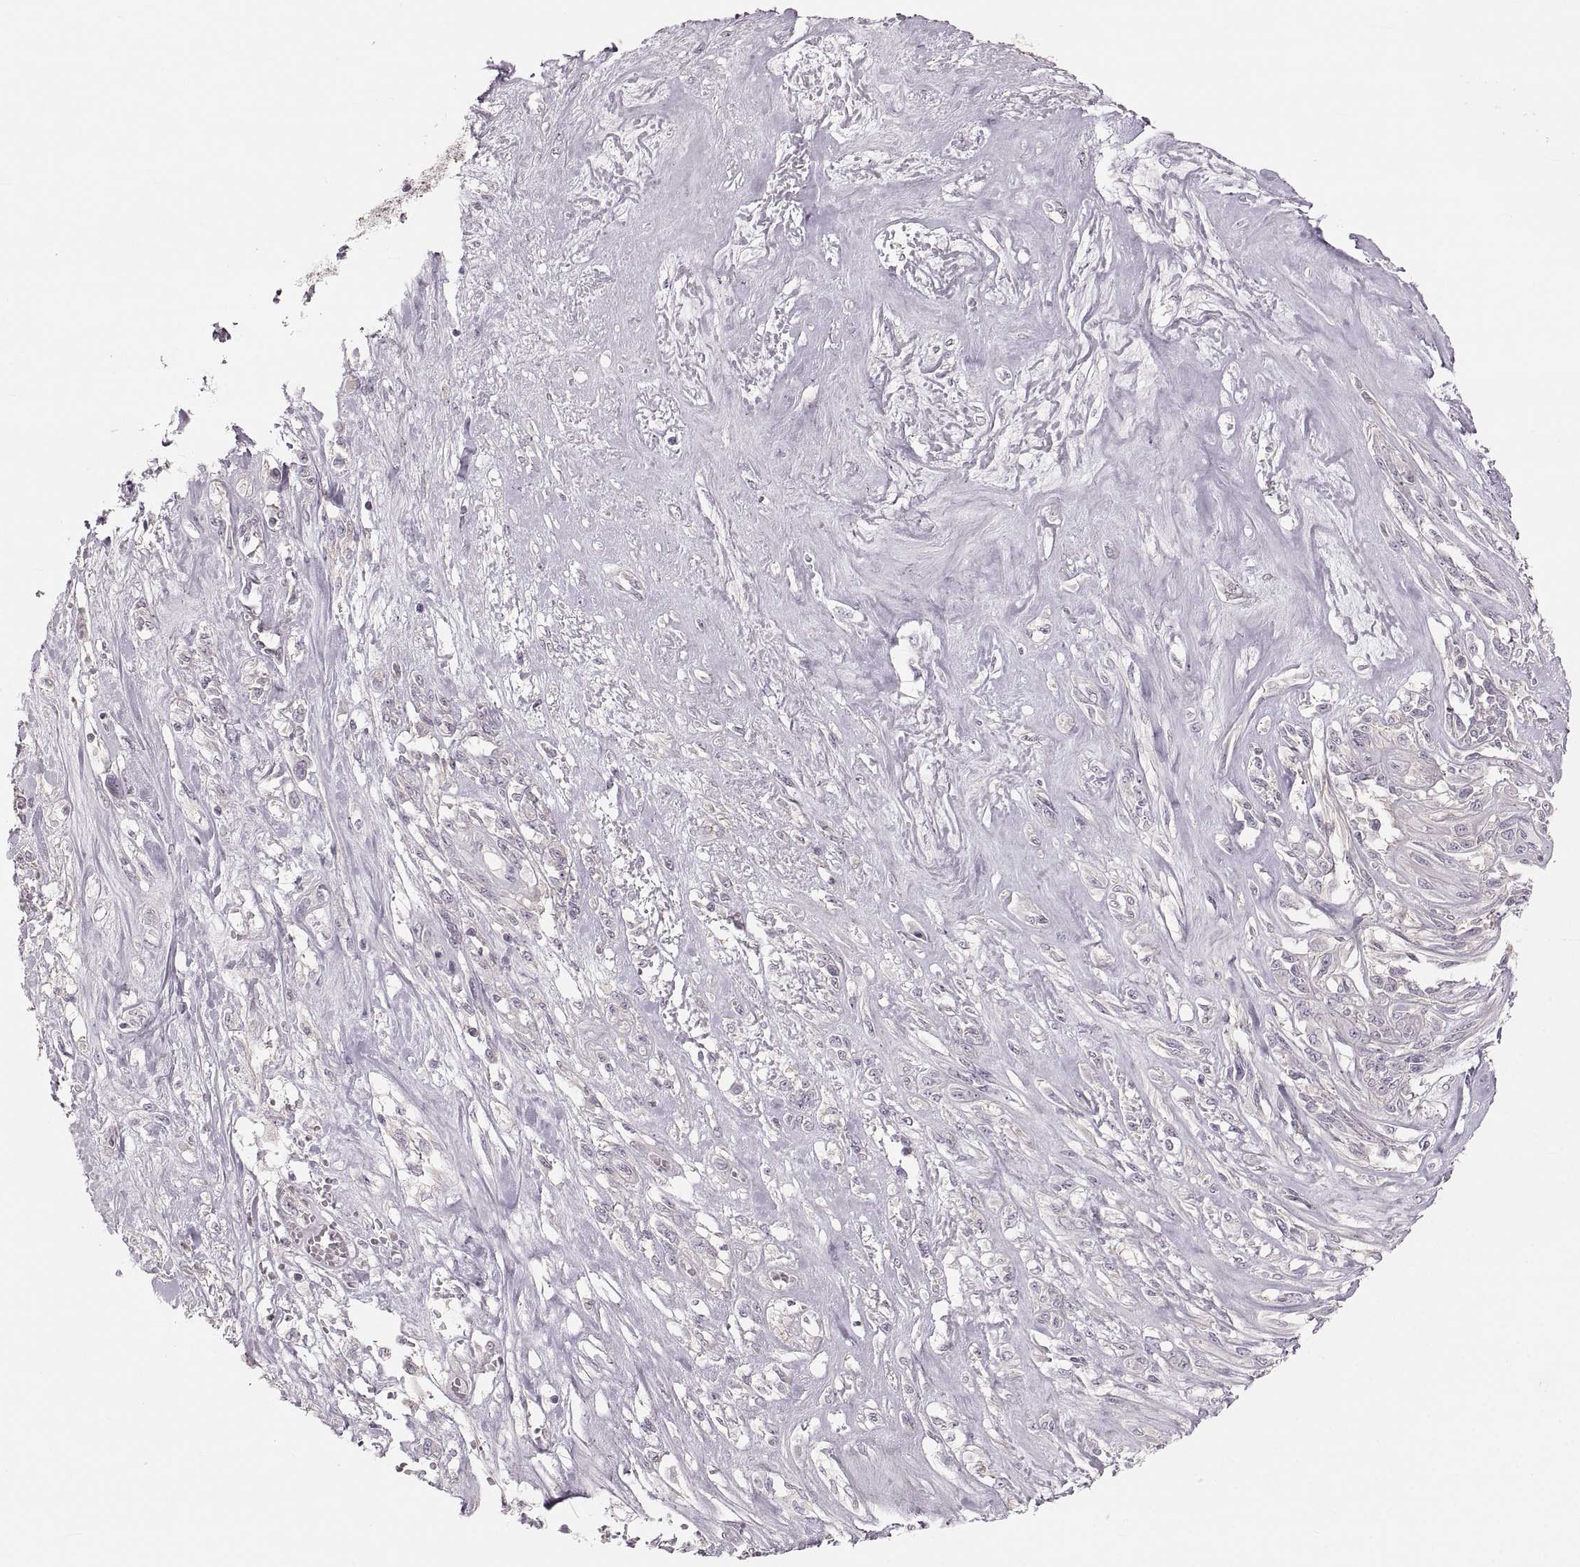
{"staining": {"intensity": "negative", "quantity": "none", "location": "none"}, "tissue": "melanoma", "cell_type": "Tumor cells", "image_type": "cancer", "snomed": [{"axis": "morphology", "description": "Malignant melanoma, NOS"}, {"axis": "topography", "description": "Skin"}], "caption": "The IHC image has no significant staining in tumor cells of melanoma tissue.", "gene": "RUNDC3A", "patient": {"sex": "female", "age": 91}}